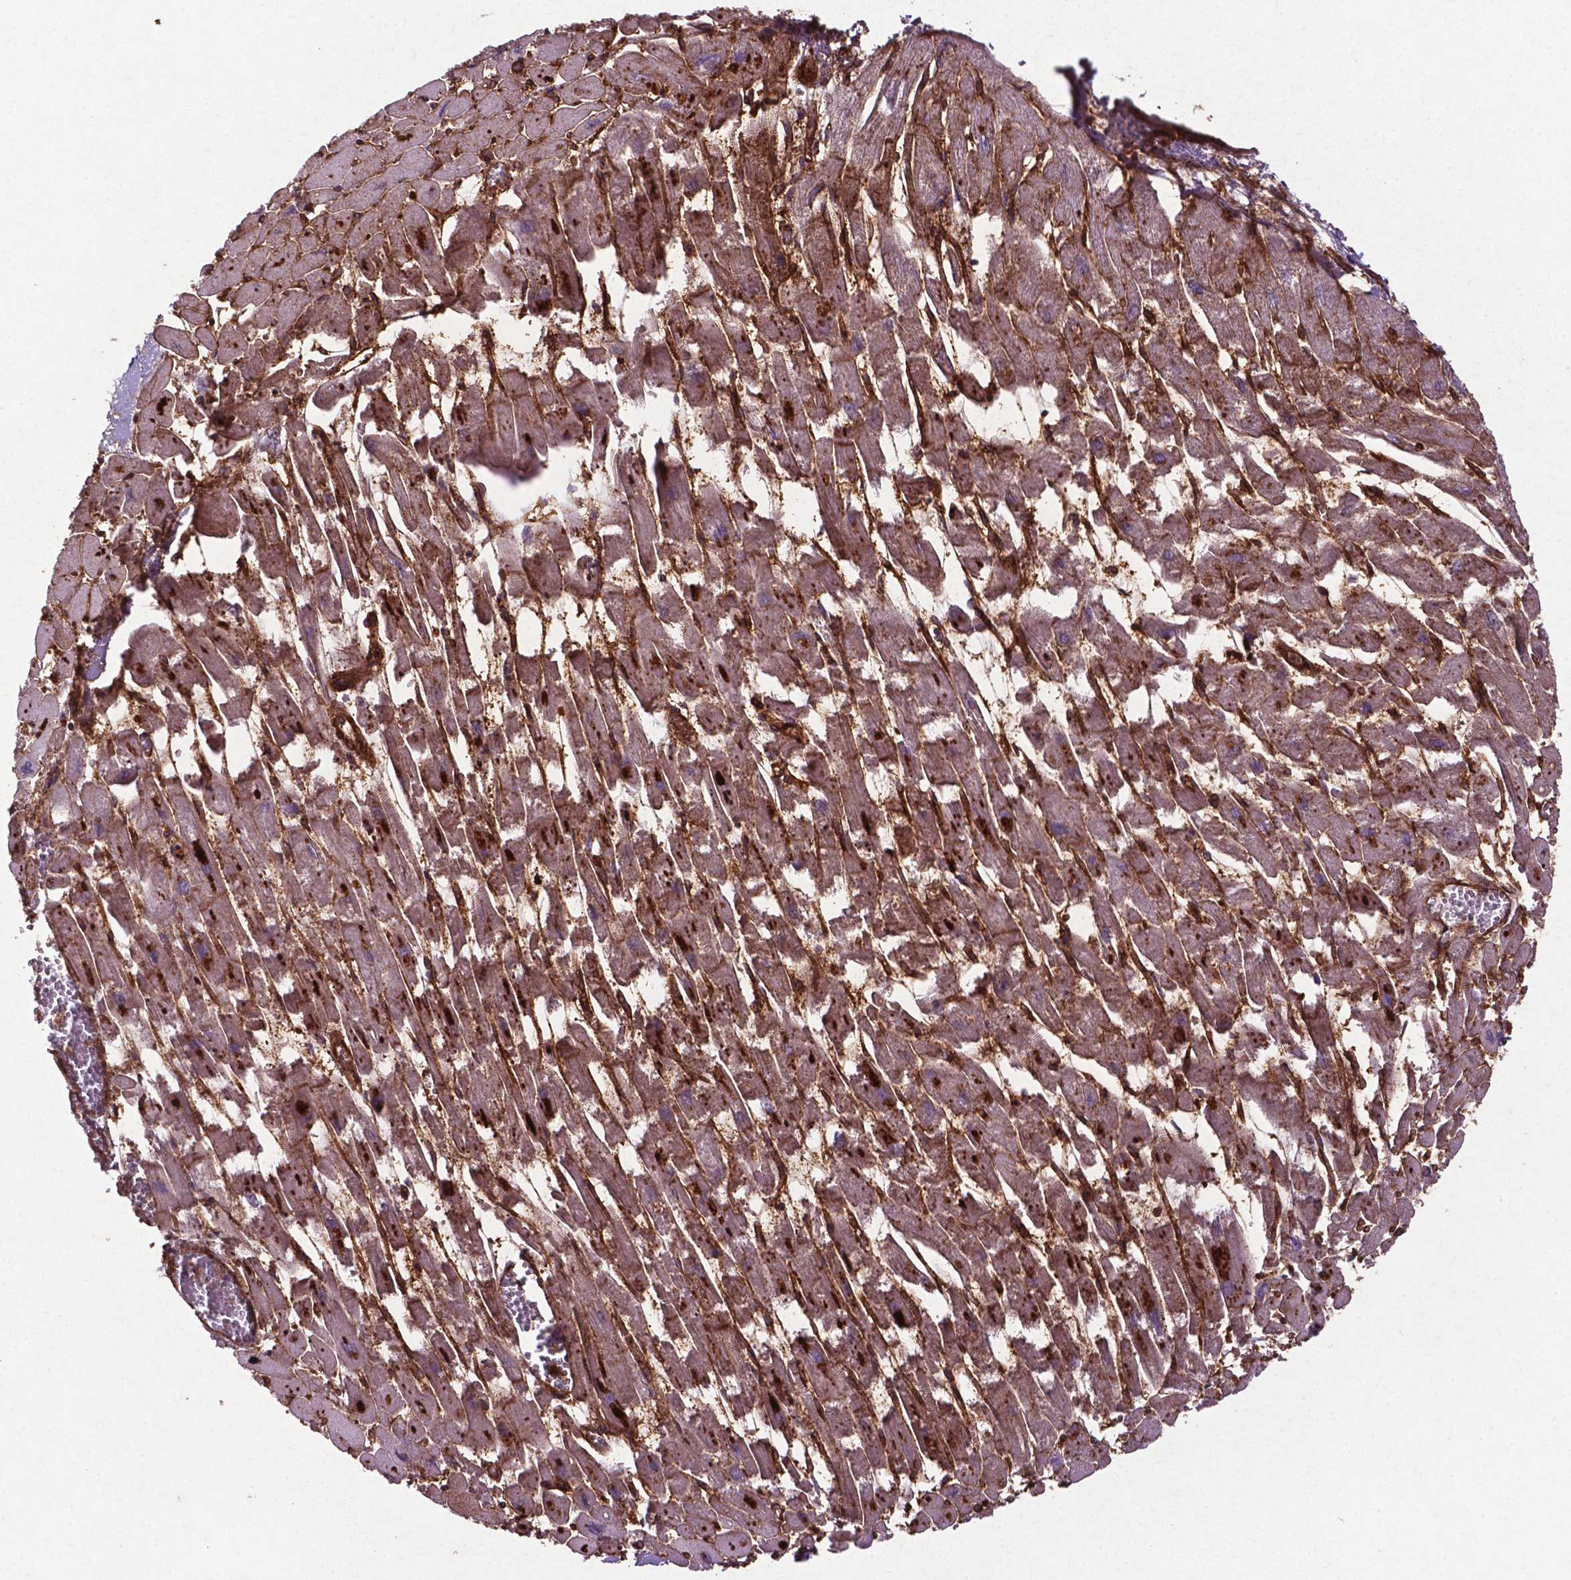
{"staining": {"intensity": "strong", "quantity": "25%-75%", "location": "cytoplasmic/membranous"}, "tissue": "heart muscle", "cell_type": "Cardiomyocytes", "image_type": "normal", "snomed": [{"axis": "morphology", "description": "Normal tissue, NOS"}, {"axis": "topography", "description": "Heart"}], "caption": "About 25%-75% of cardiomyocytes in normal heart muscle display strong cytoplasmic/membranous protein staining as visualized by brown immunohistochemical staining.", "gene": "RRAS", "patient": {"sex": "female", "age": 52}}